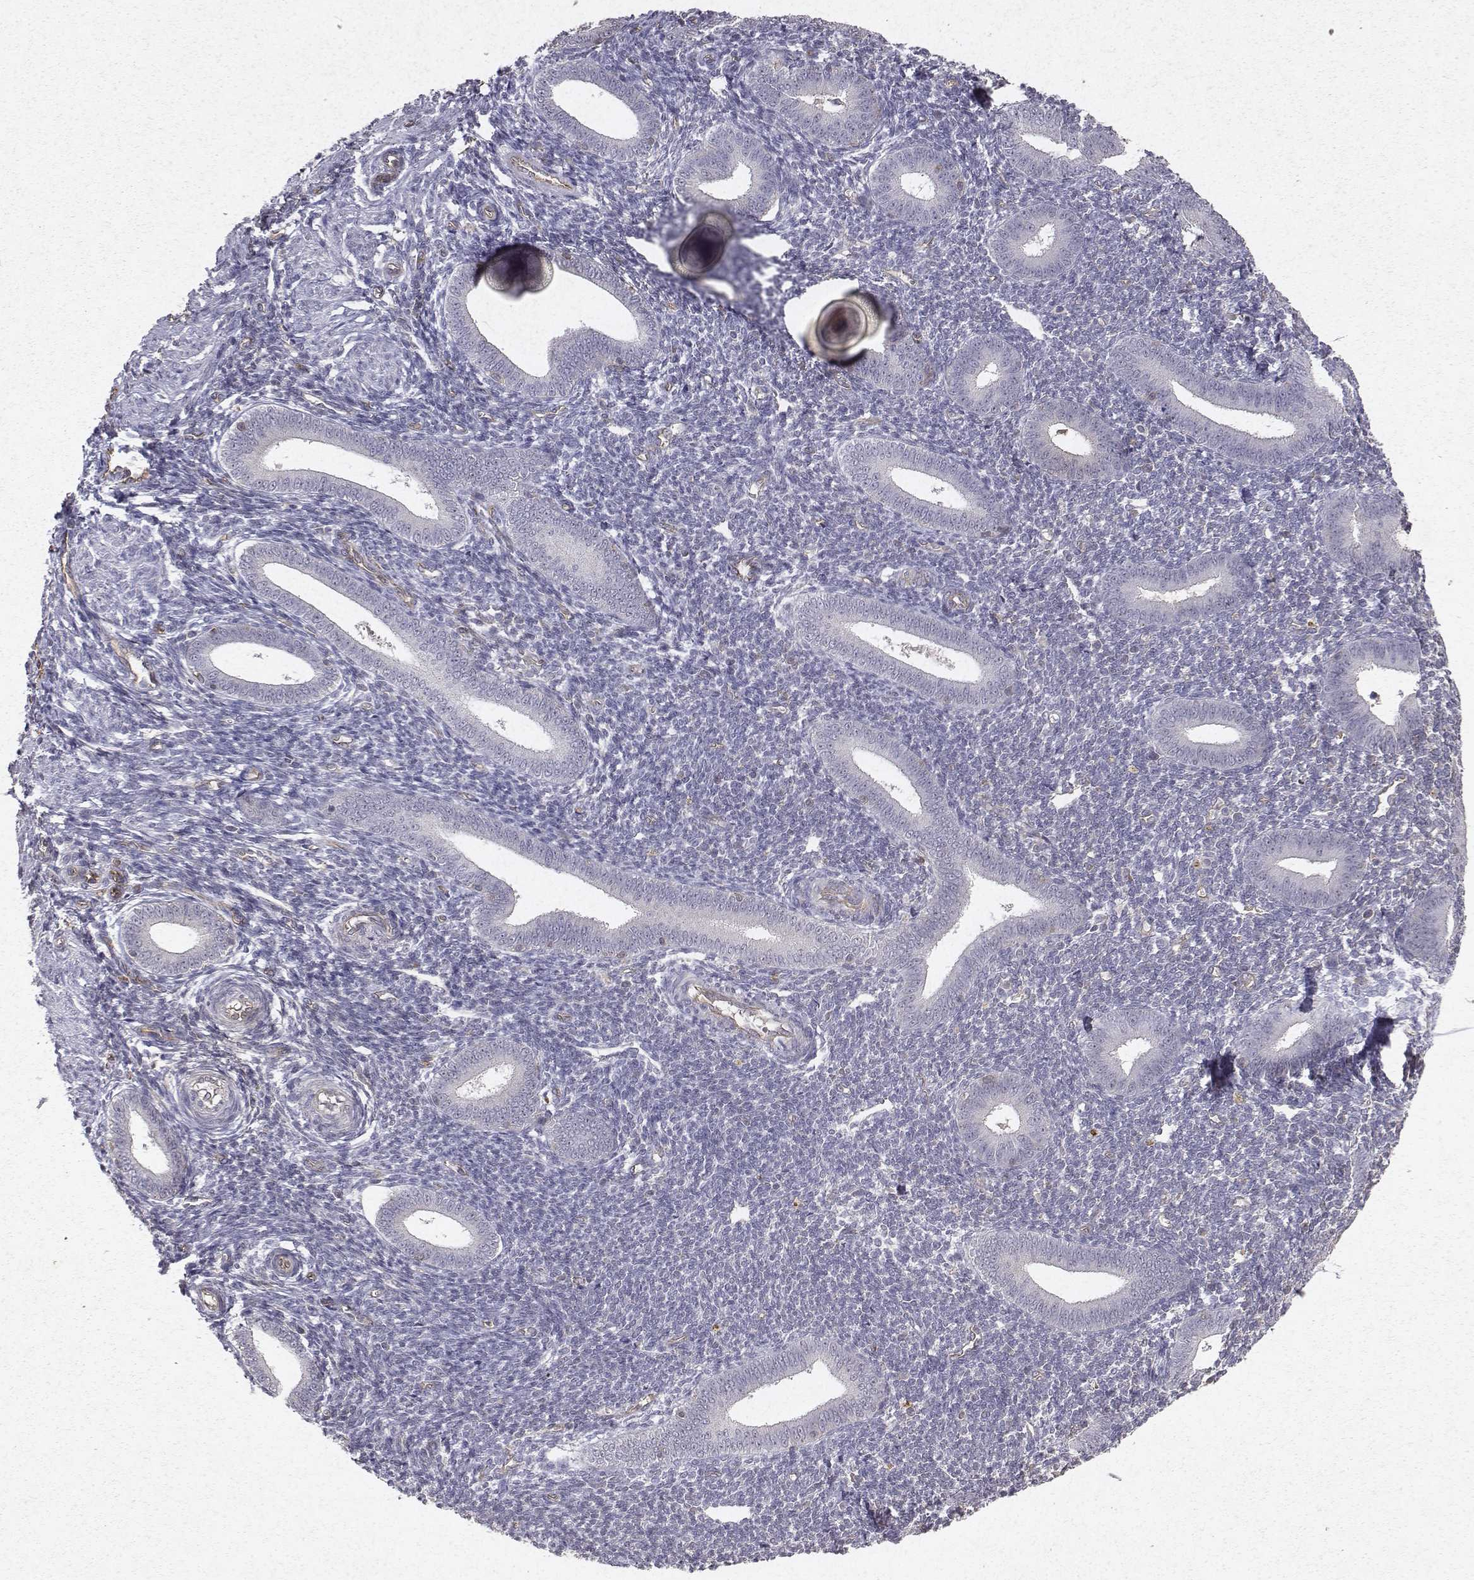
{"staining": {"intensity": "negative", "quantity": "none", "location": "none"}, "tissue": "endometrium", "cell_type": "Cells in endometrial stroma", "image_type": "normal", "snomed": [{"axis": "morphology", "description": "Normal tissue, NOS"}, {"axis": "topography", "description": "Endometrium"}], "caption": "An immunohistochemistry (IHC) photomicrograph of benign endometrium is shown. There is no staining in cells in endometrial stroma of endometrium. The staining is performed using DAB brown chromogen with nuclei counter-stained in using hematoxylin.", "gene": "PTPRG", "patient": {"sex": "female", "age": 25}}